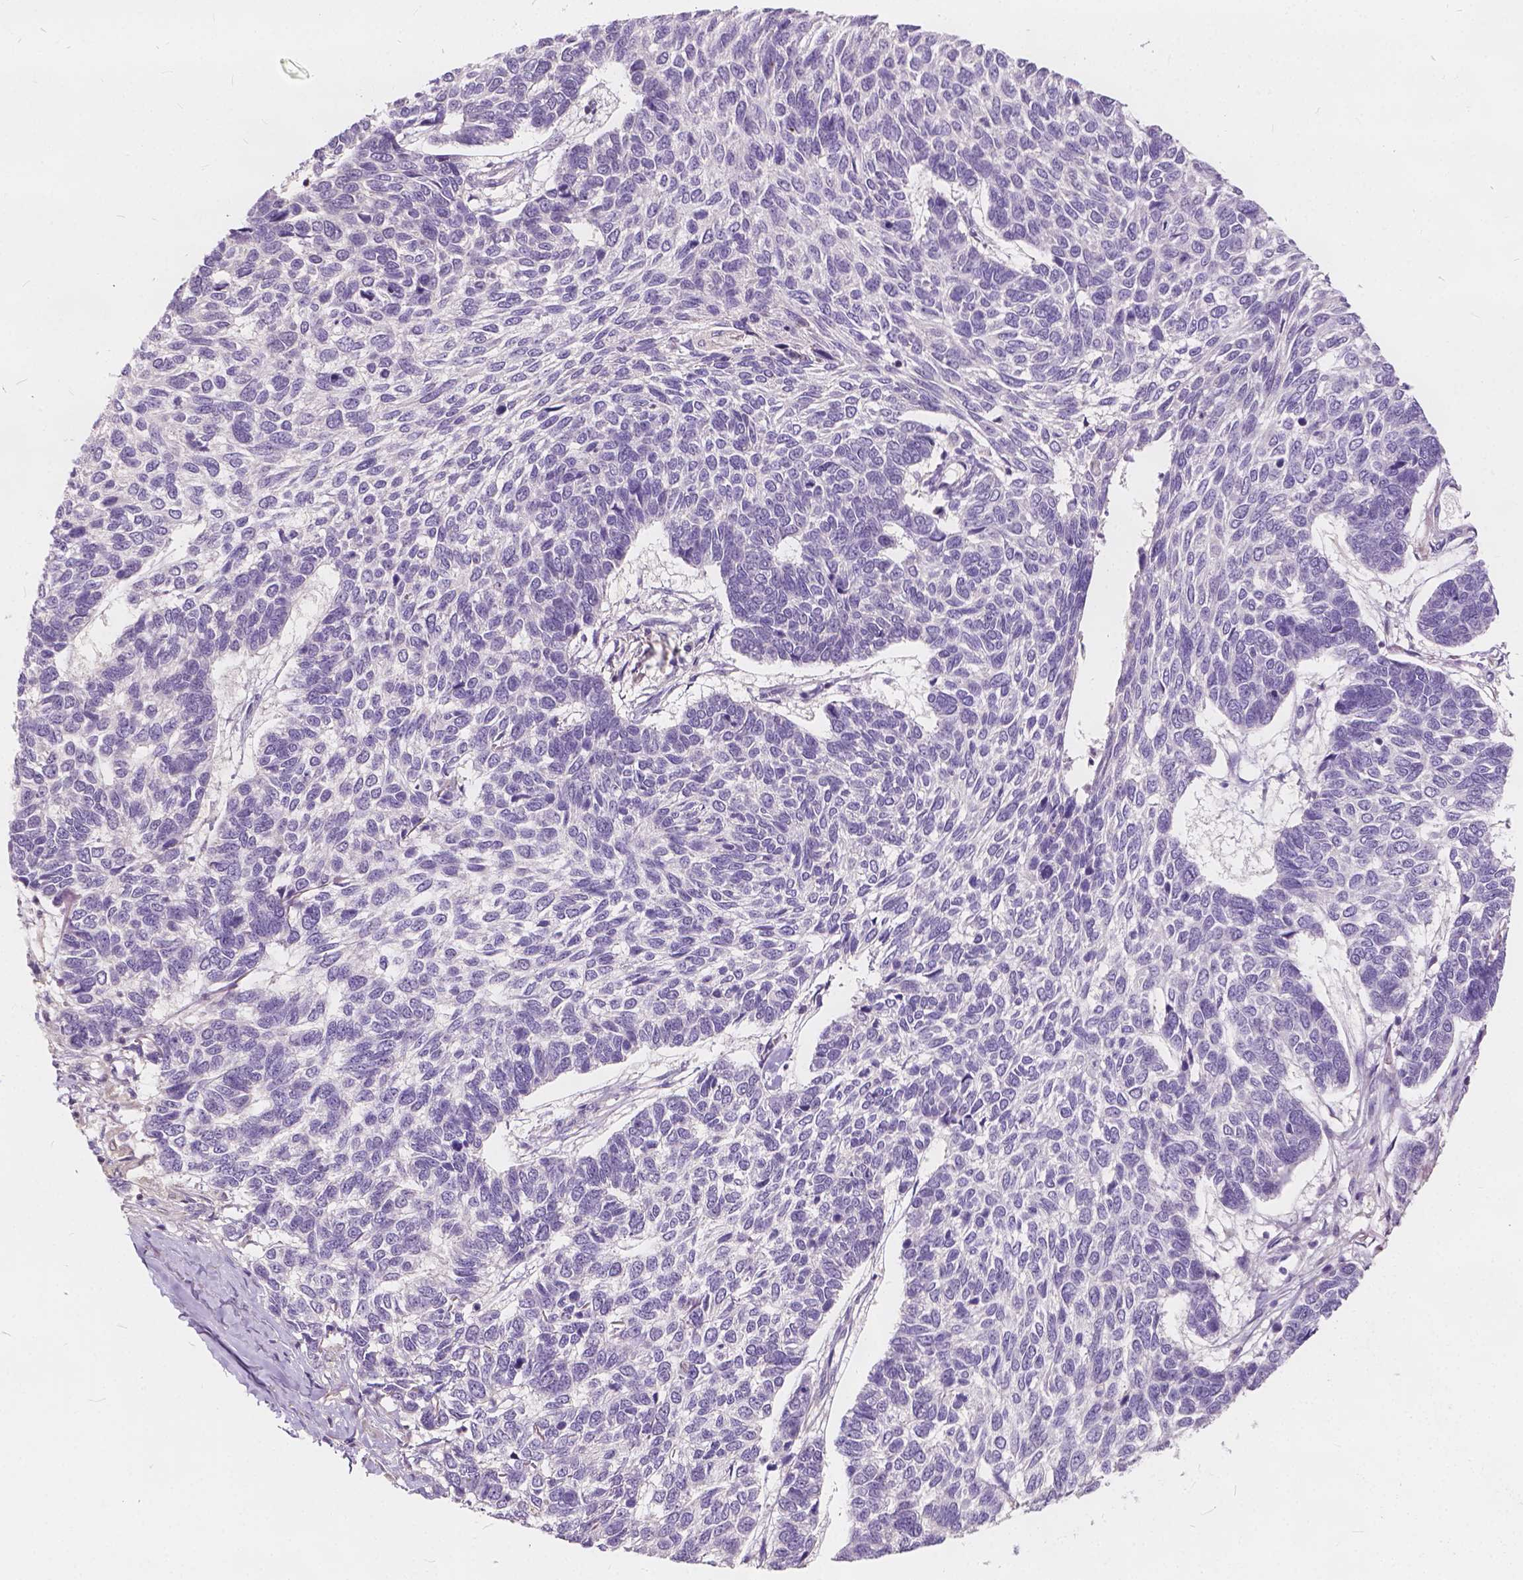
{"staining": {"intensity": "negative", "quantity": "none", "location": "none"}, "tissue": "skin cancer", "cell_type": "Tumor cells", "image_type": "cancer", "snomed": [{"axis": "morphology", "description": "Basal cell carcinoma"}, {"axis": "topography", "description": "Skin"}], "caption": "Tumor cells are negative for brown protein staining in skin cancer.", "gene": "KIAA0513", "patient": {"sex": "female", "age": 65}}